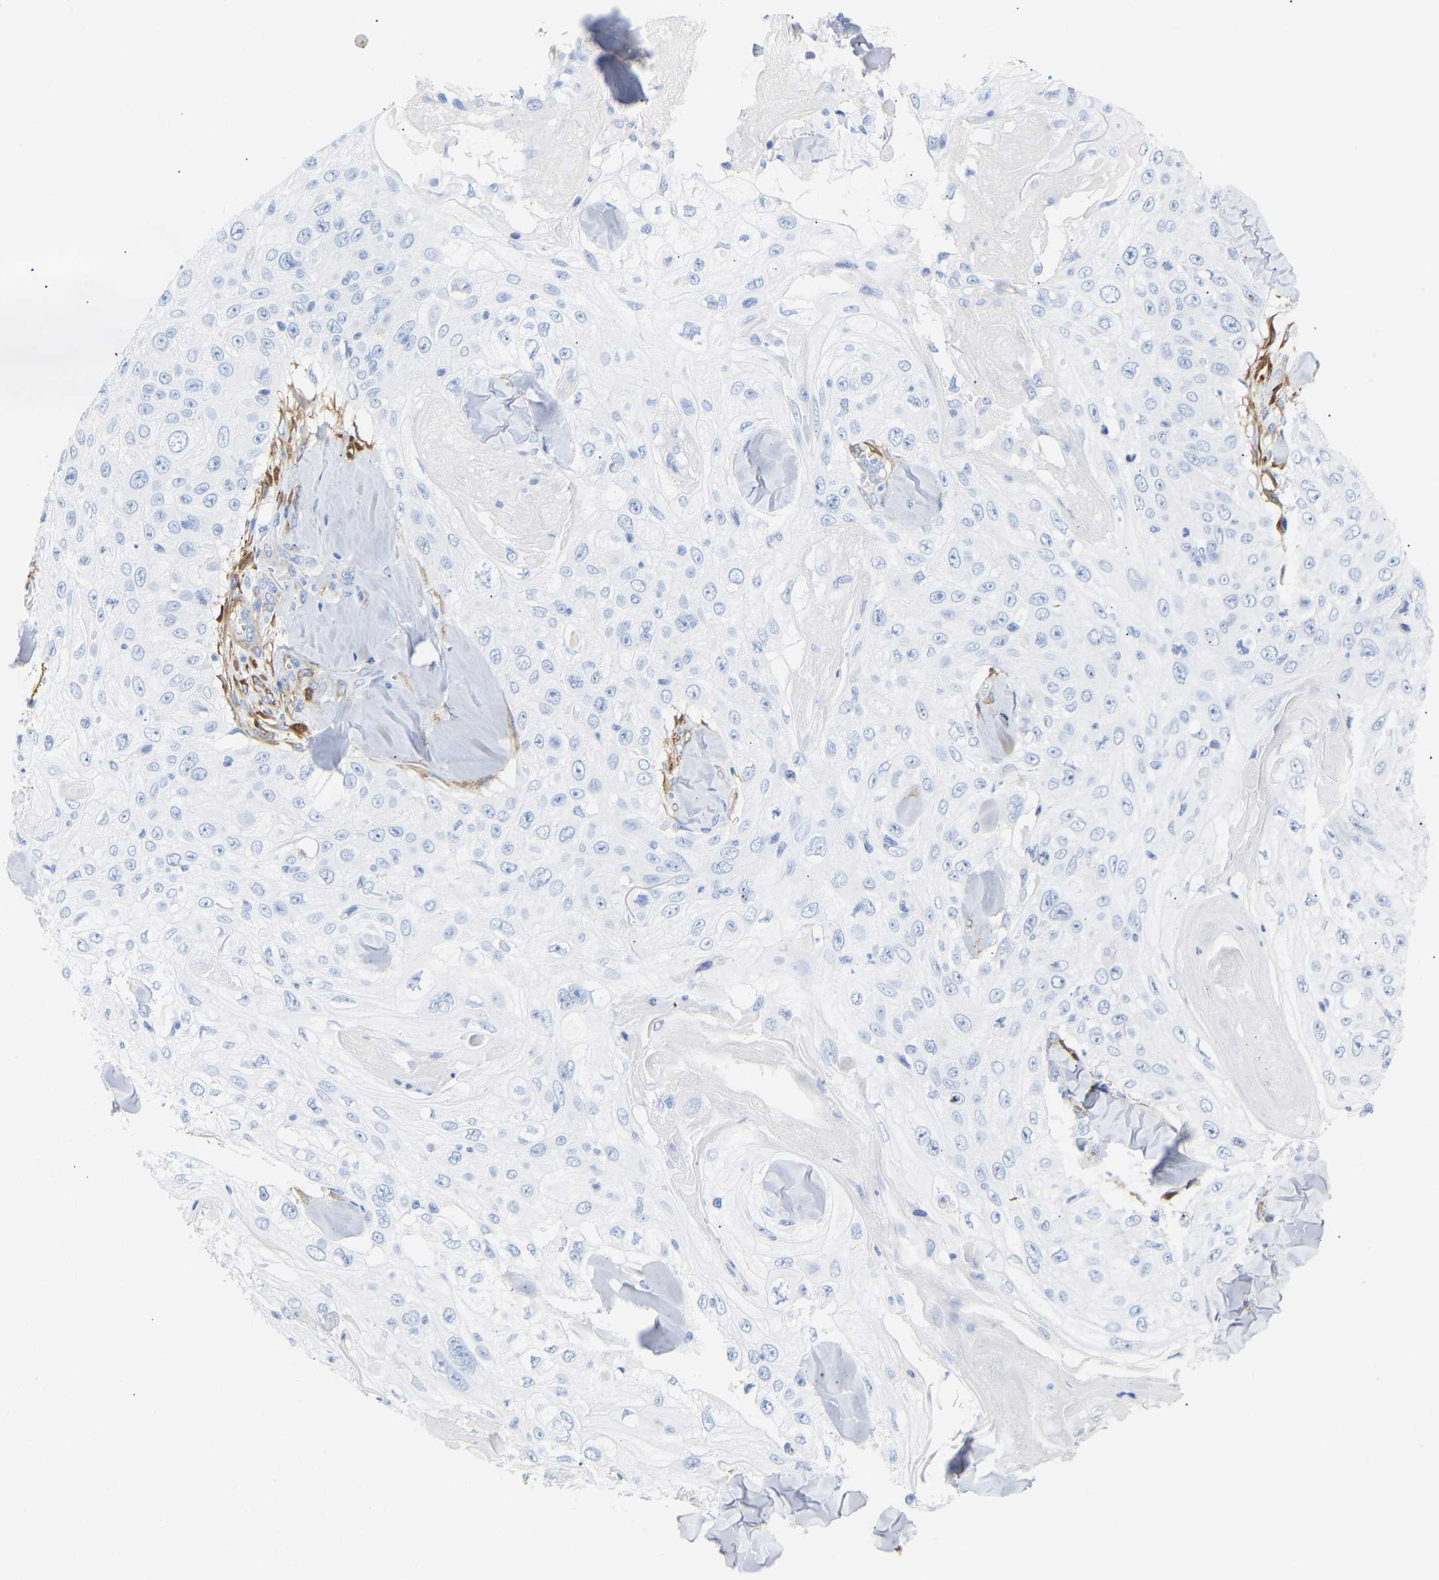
{"staining": {"intensity": "negative", "quantity": "none", "location": "none"}, "tissue": "skin cancer", "cell_type": "Tumor cells", "image_type": "cancer", "snomed": [{"axis": "morphology", "description": "Squamous cell carcinoma, NOS"}, {"axis": "topography", "description": "Skin"}], "caption": "Tumor cells show no significant protein positivity in skin cancer (squamous cell carcinoma).", "gene": "AMPH", "patient": {"sex": "male", "age": 86}}